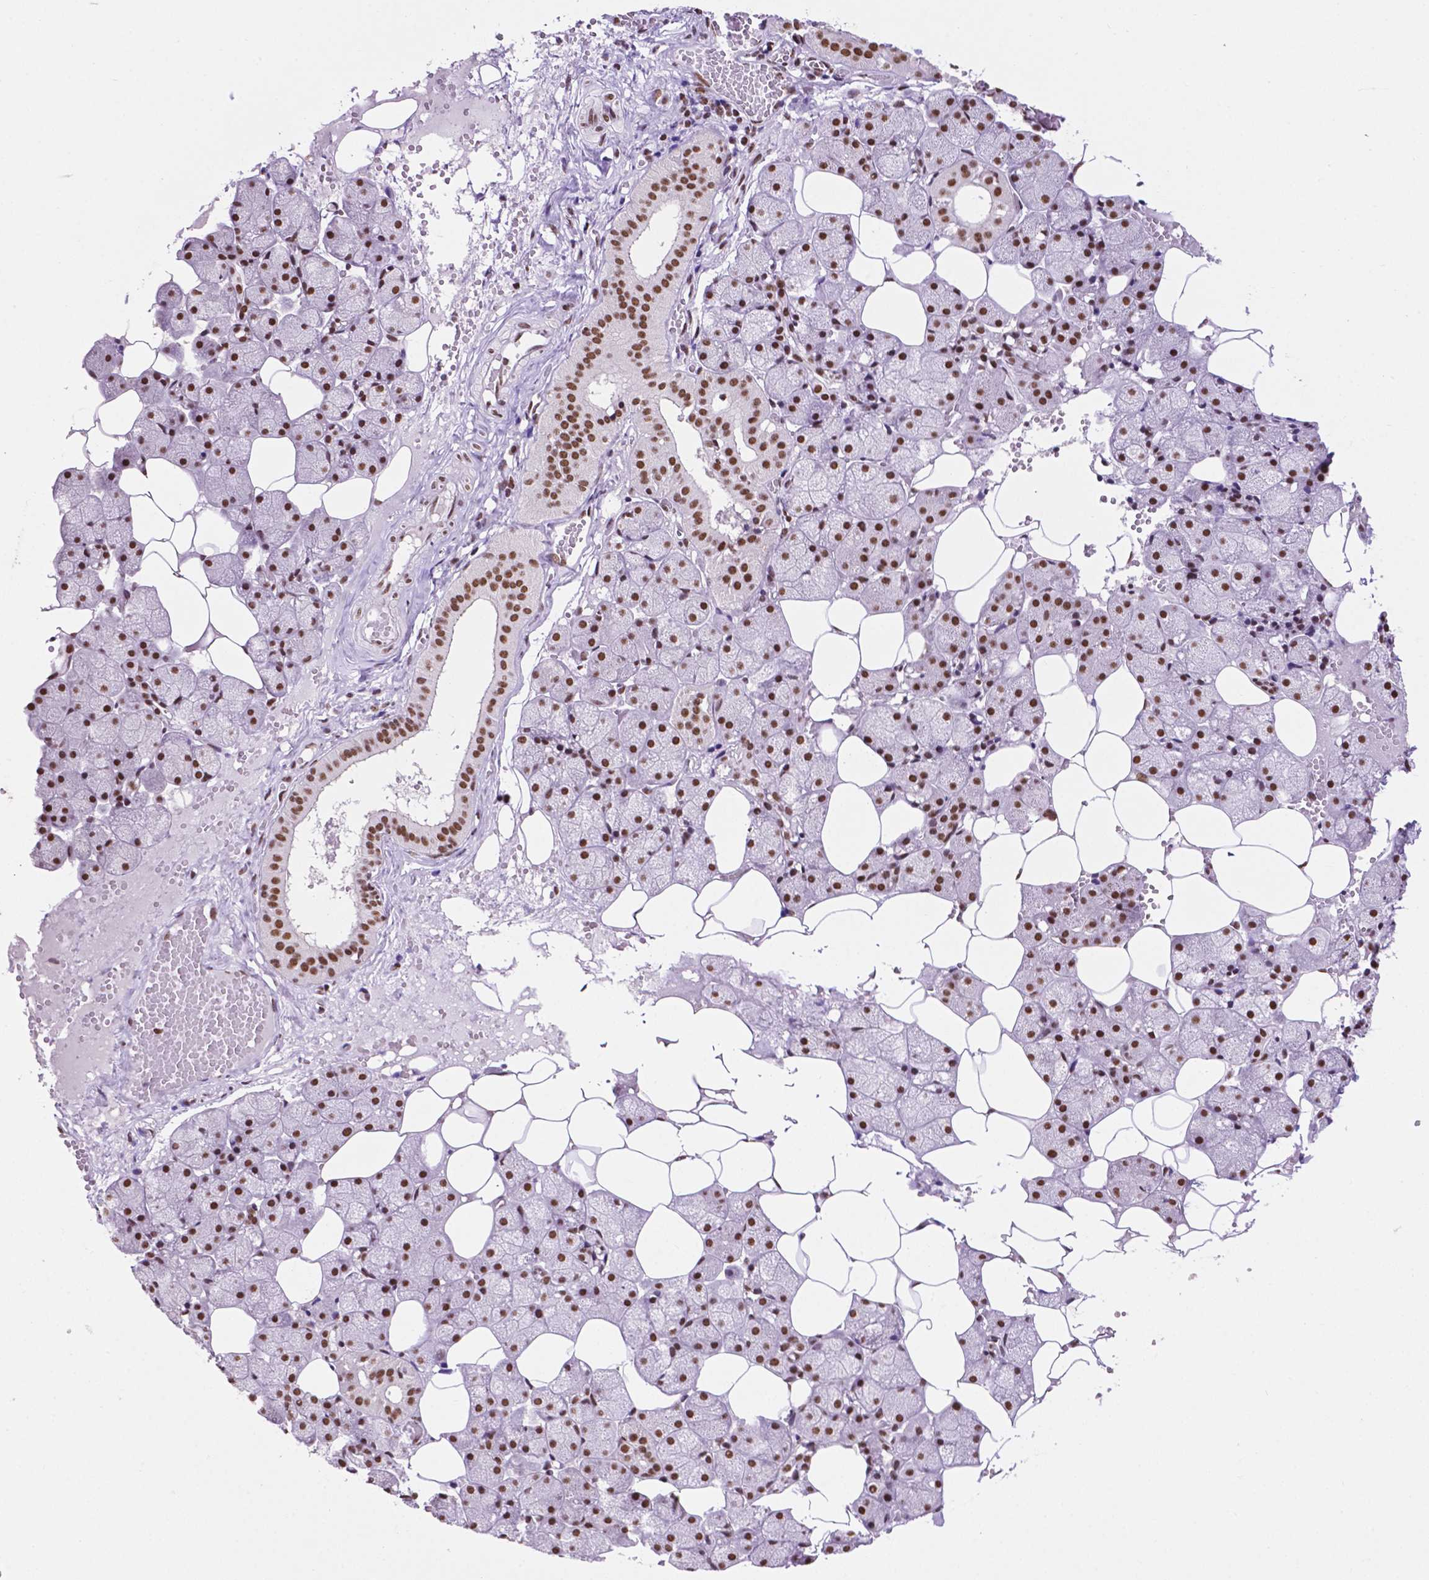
{"staining": {"intensity": "strong", "quantity": ">75%", "location": "nuclear"}, "tissue": "salivary gland", "cell_type": "Glandular cells", "image_type": "normal", "snomed": [{"axis": "morphology", "description": "Normal tissue, NOS"}, {"axis": "topography", "description": "Salivary gland"}], "caption": "This histopathology image reveals IHC staining of unremarkable salivary gland, with high strong nuclear staining in approximately >75% of glandular cells.", "gene": "CCAR2", "patient": {"sex": "male", "age": 38}}